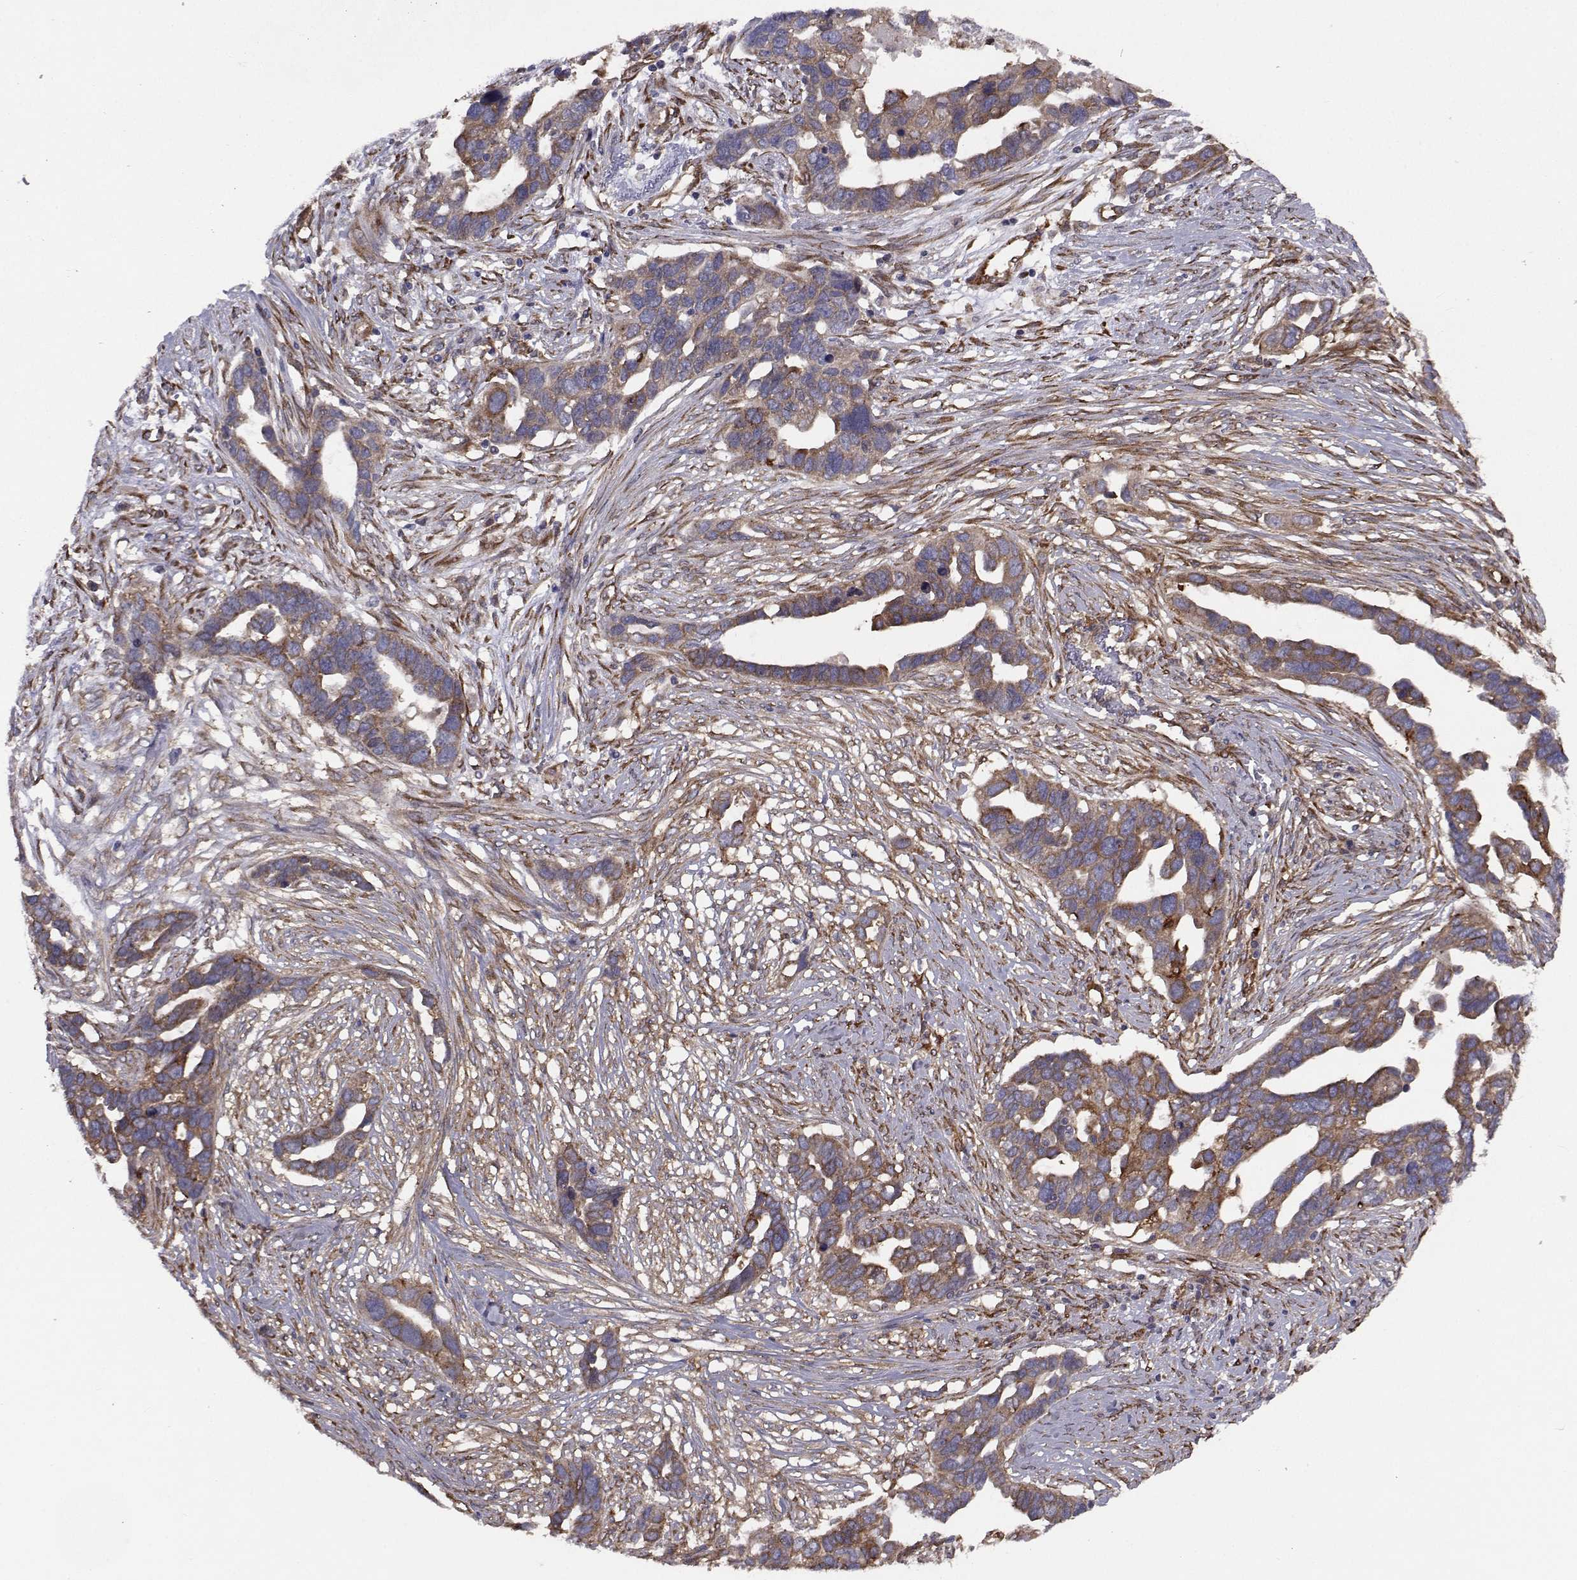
{"staining": {"intensity": "moderate", "quantity": "25%-75%", "location": "cytoplasmic/membranous"}, "tissue": "ovarian cancer", "cell_type": "Tumor cells", "image_type": "cancer", "snomed": [{"axis": "morphology", "description": "Cystadenocarcinoma, serous, NOS"}, {"axis": "topography", "description": "Ovary"}], "caption": "DAB immunohistochemical staining of ovarian cancer (serous cystadenocarcinoma) shows moderate cytoplasmic/membranous protein expression in about 25%-75% of tumor cells.", "gene": "TRIP10", "patient": {"sex": "female", "age": 54}}